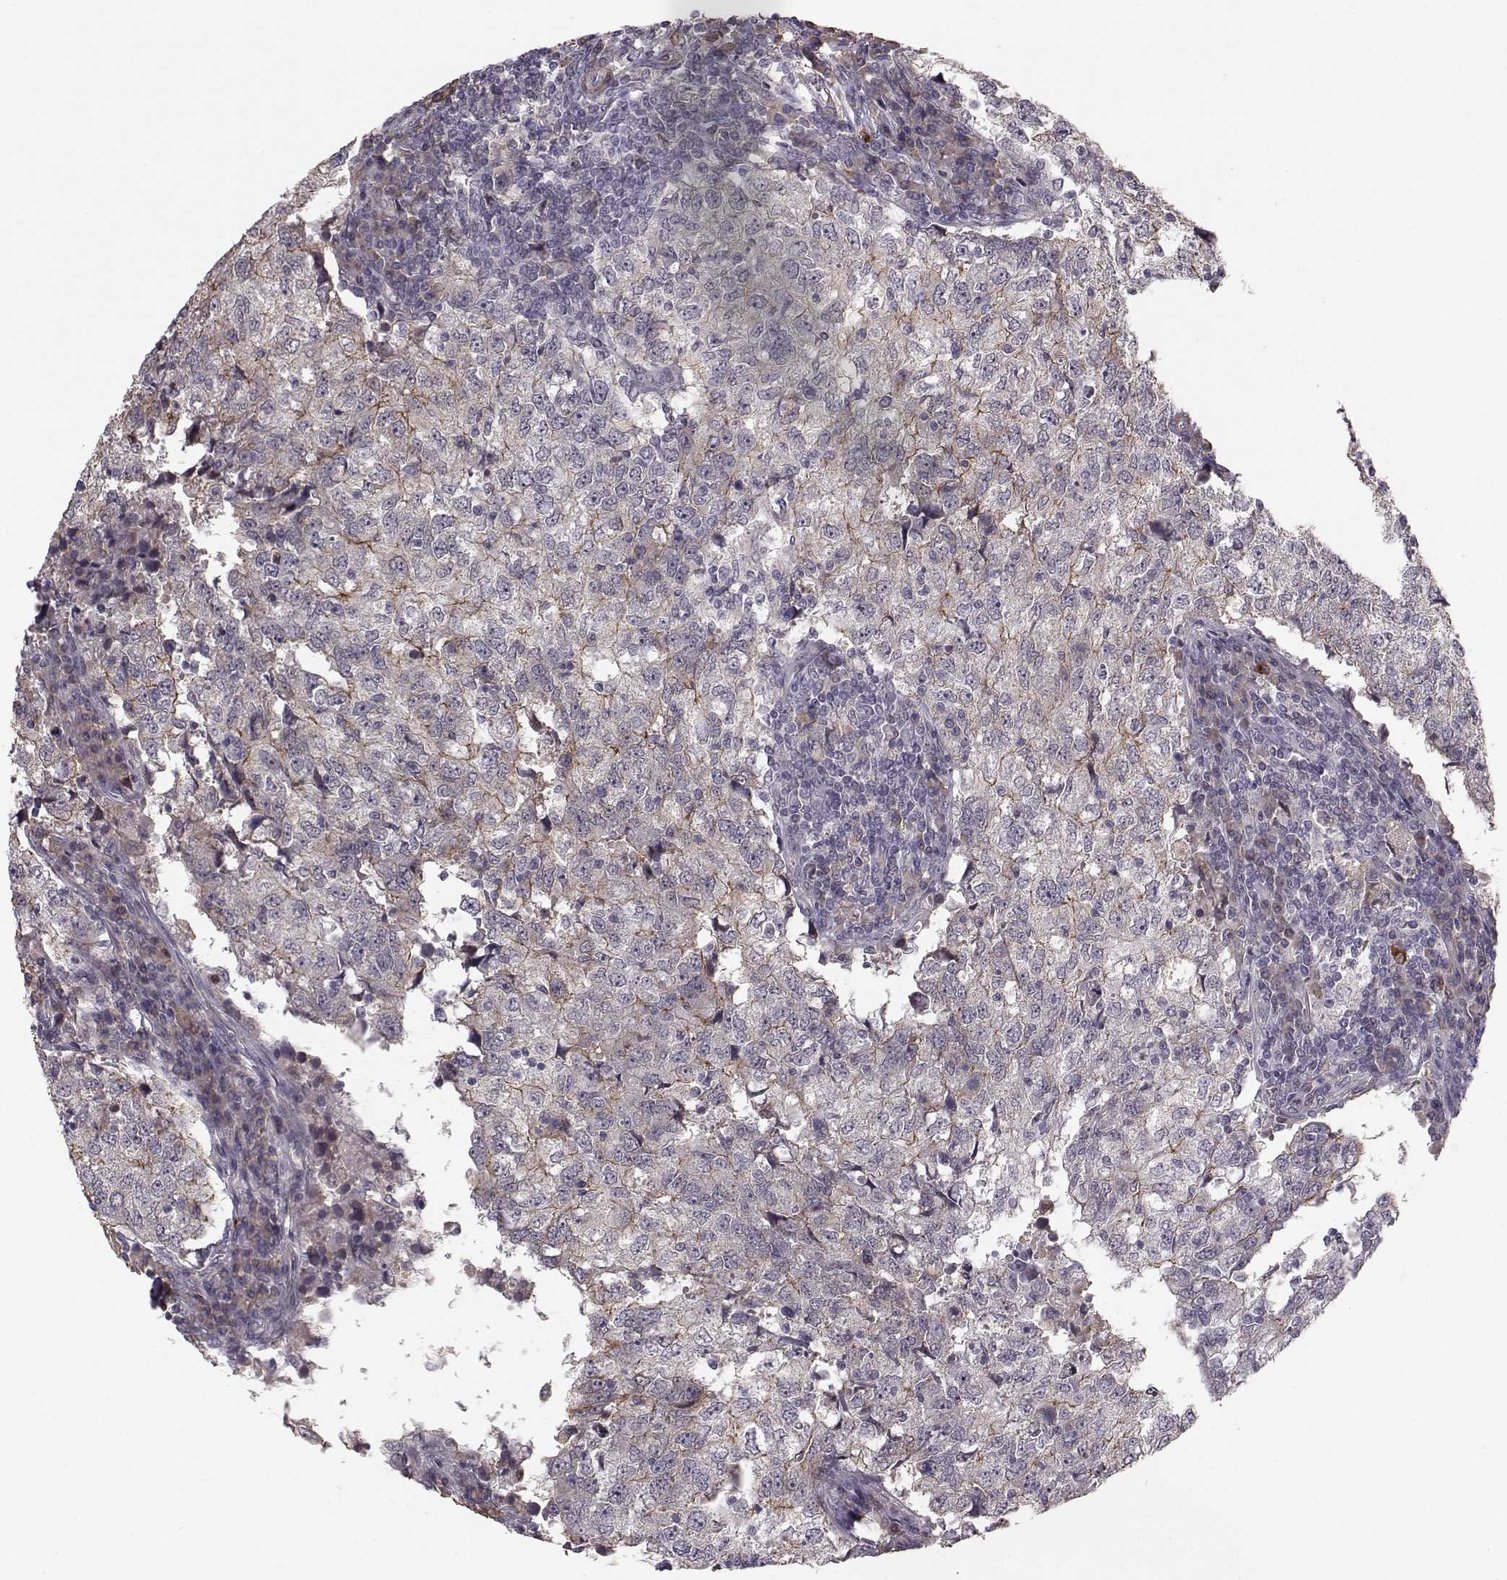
{"staining": {"intensity": "moderate", "quantity": "<25%", "location": "cytoplasmic/membranous"}, "tissue": "breast cancer", "cell_type": "Tumor cells", "image_type": "cancer", "snomed": [{"axis": "morphology", "description": "Duct carcinoma"}, {"axis": "topography", "description": "Breast"}], "caption": "High-power microscopy captured an immunohistochemistry histopathology image of breast invasive ductal carcinoma, revealing moderate cytoplasmic/membranous positivity in approximately <25% of tumor cells.", "gene": "PLEKHG3", "patient": {"sex": "female", "age": 30}}